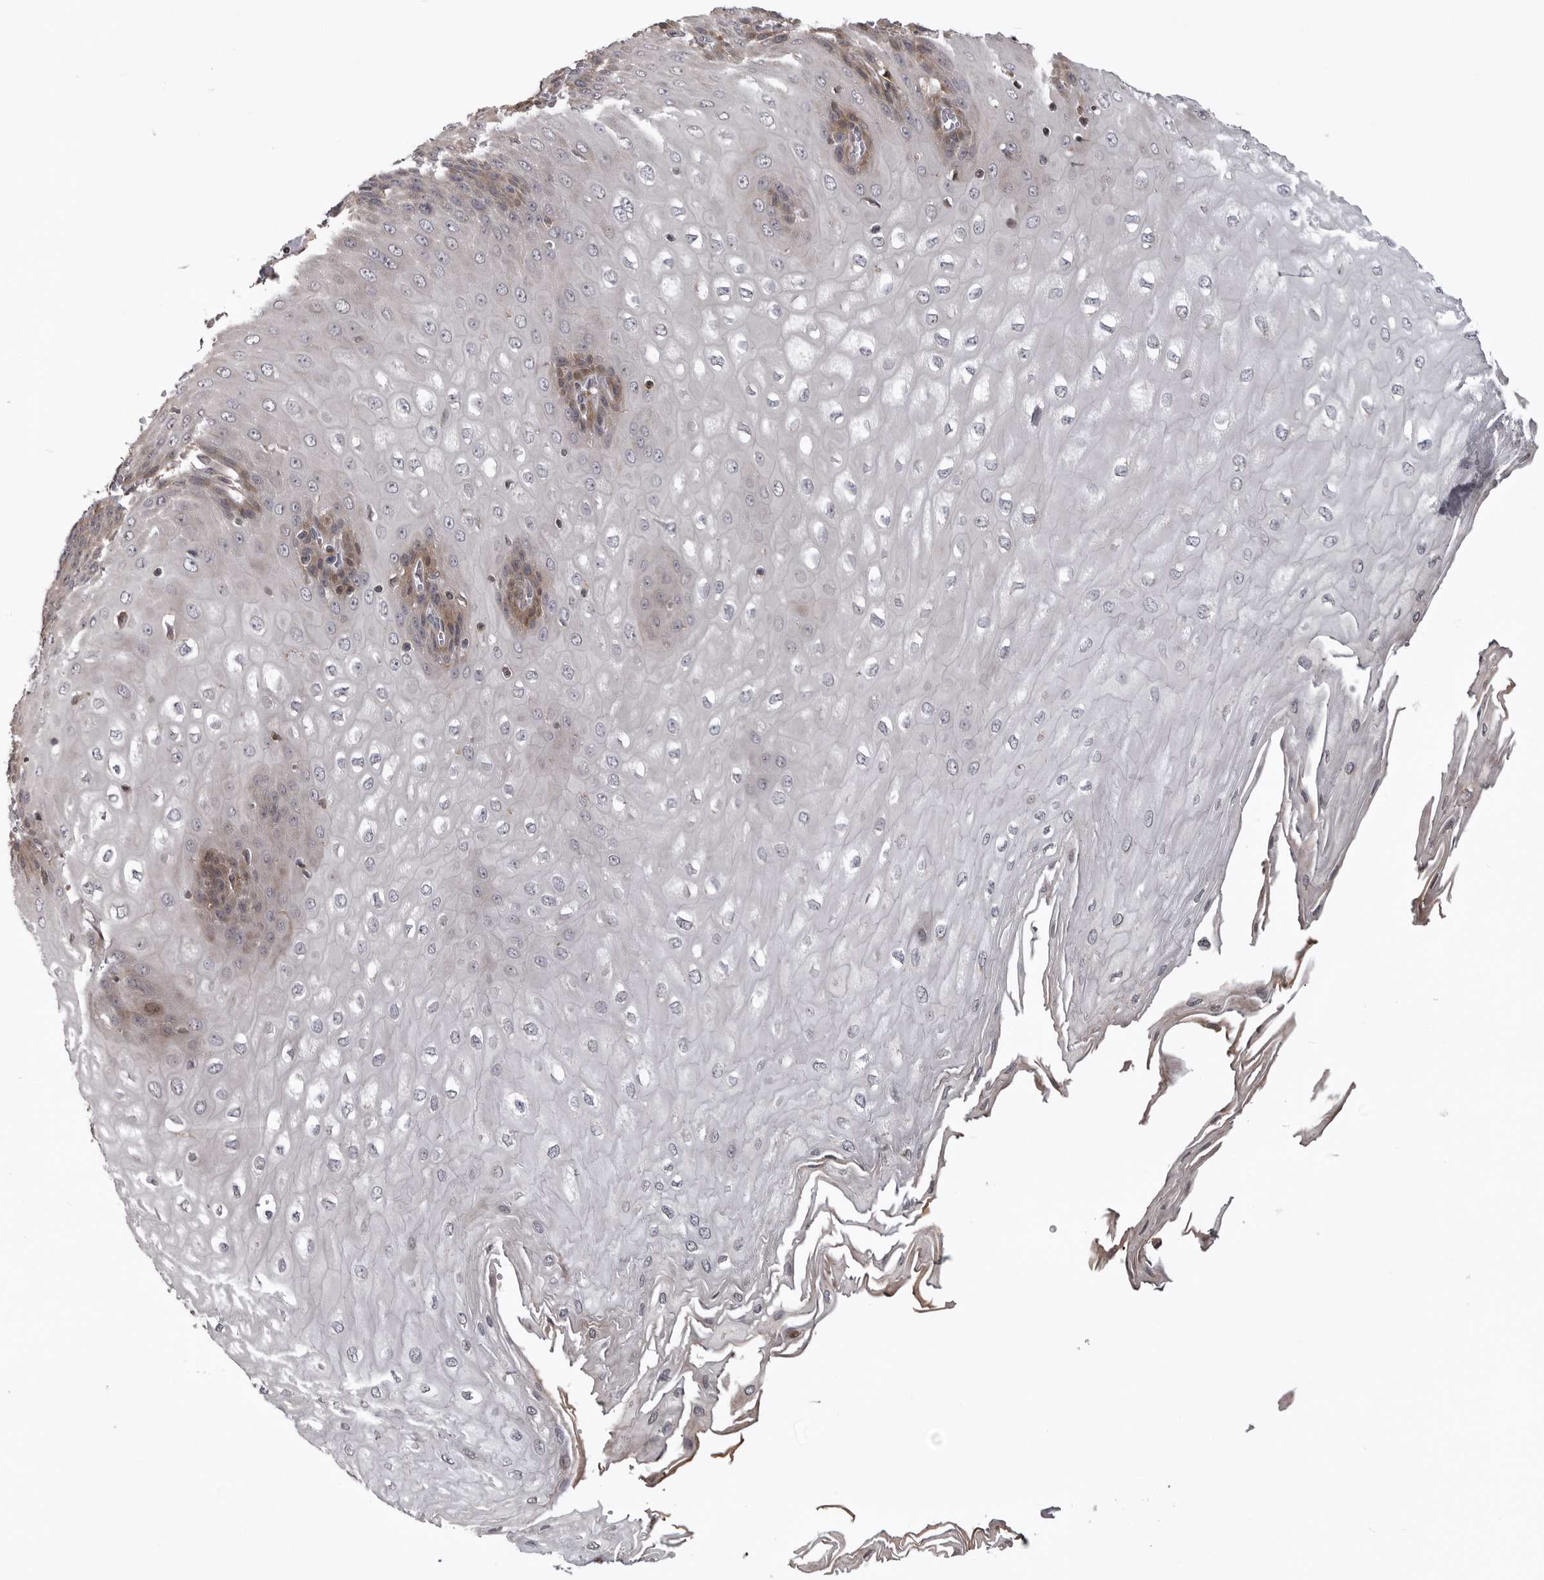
{"staining": {"intensity": "moderate", "quantity": "25%-75%", "location": "cytoplasmic/membranous"}, "tissue": "esophagus", "cell_type": "Squamous epithelial cells", "image_type": "normal", "snomed": [{"axis": "morphology", "description": "Normal tissue, NOS"}, {"axis": "topography", "description": "Esophagus"}], "caption": "IHC histopathology image of unremarkable human esophagus stained for a protein (brown), which displays medium levels of moderate cytoplasmic/membranous staining in approximately 25%-75% of squamous epithelial cells.", "gene": "ZNRF1", "patient": {"sex": "male", "age": 60}}